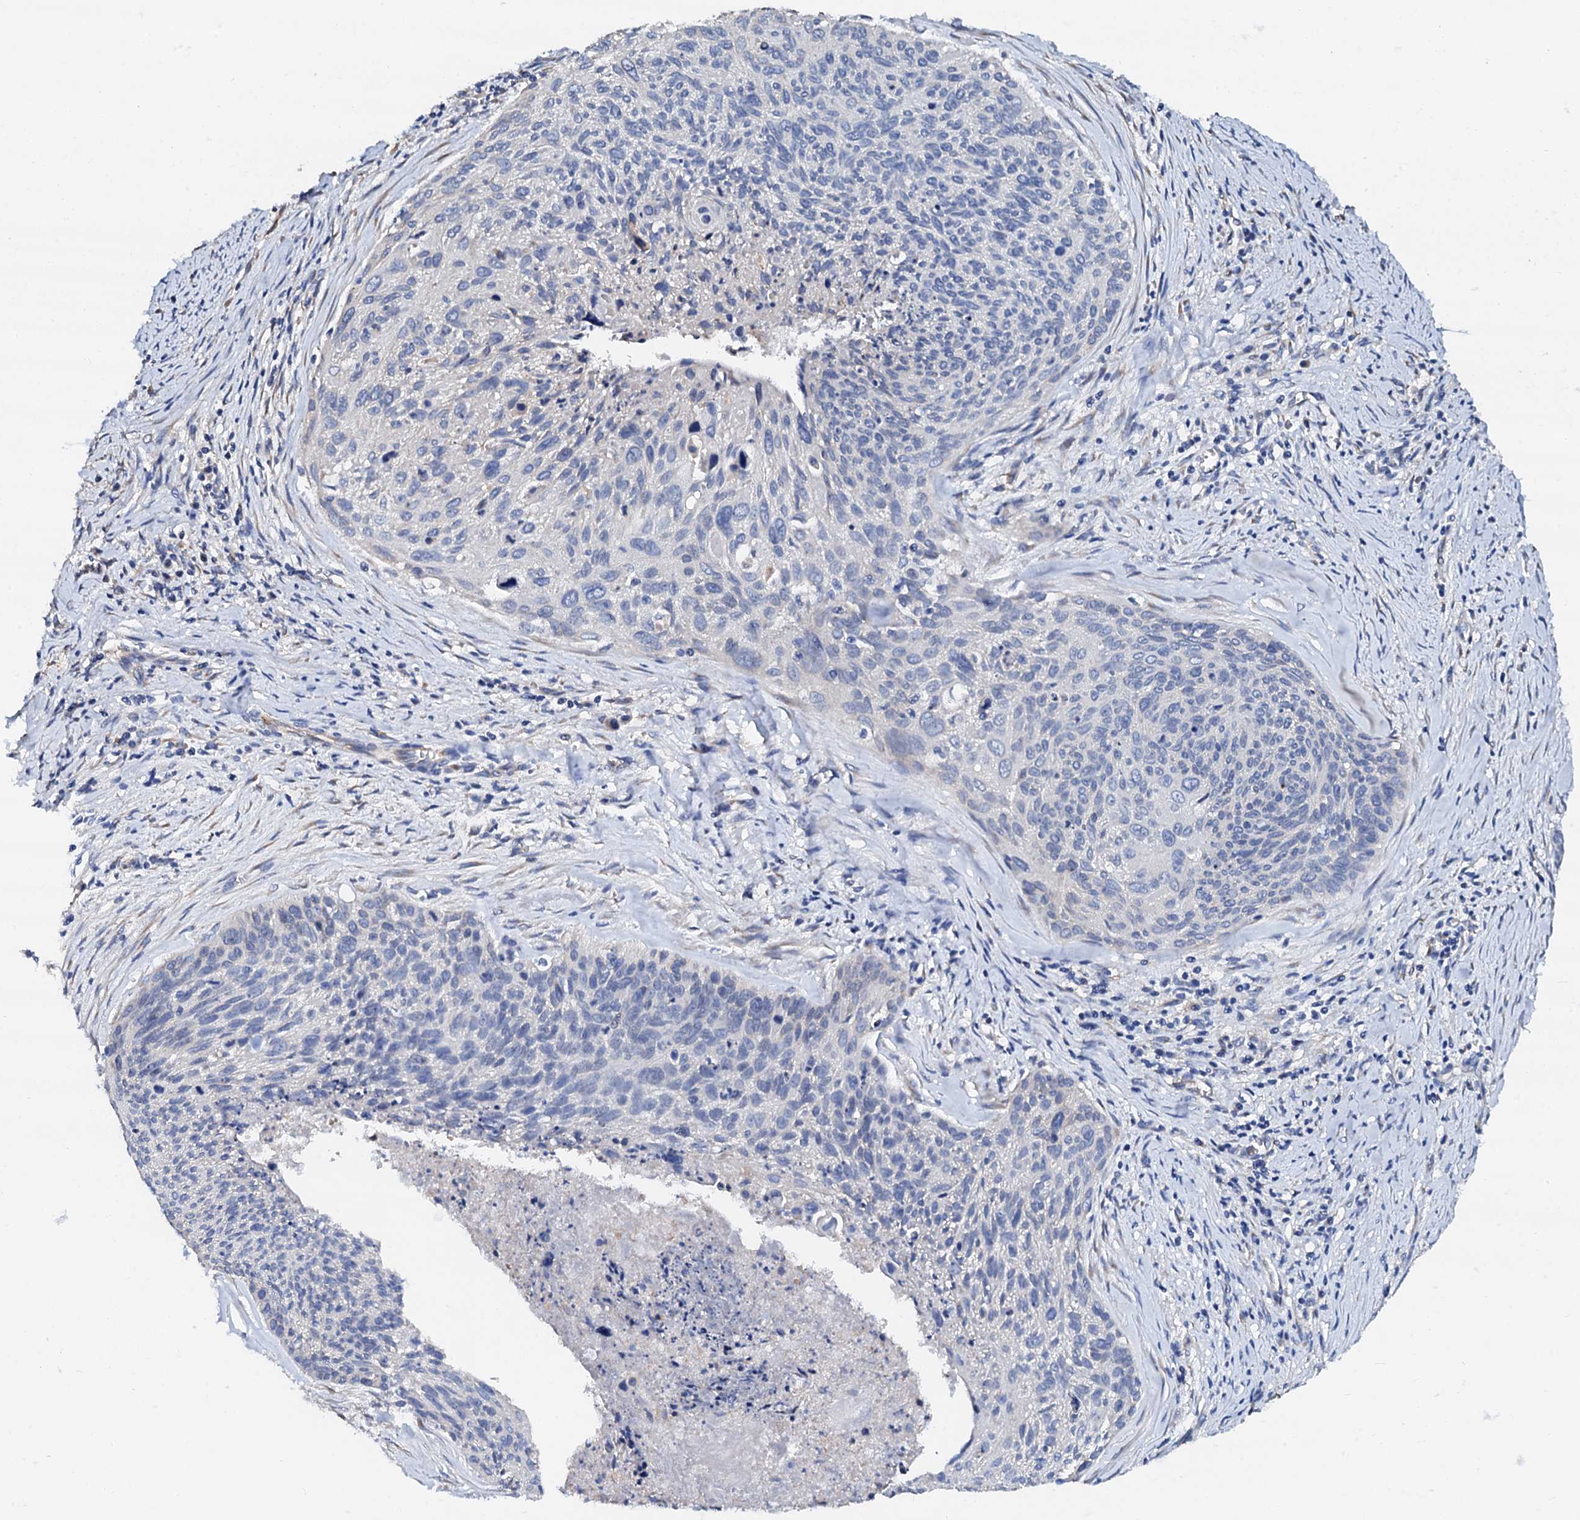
{"staining": {"intensity": "negative", "quantity": "none", "location": "none"}, "tissue": "cervical cancer", "cell_type": "Tumor cells", "image_type": "cancer", "snomed": [{"axis": "morphology", "description": "Squamous cell carcinoma, NOS"}, {"axis": "topography", "description": "Cervix"}], "caption": "IHC photomicrograph of human cervical cancer stained for a protein (brown), which exhibits no positivity in tumor cells.", "gene": "AKAP3", "patient": {"sex": "female", "age": 55}}